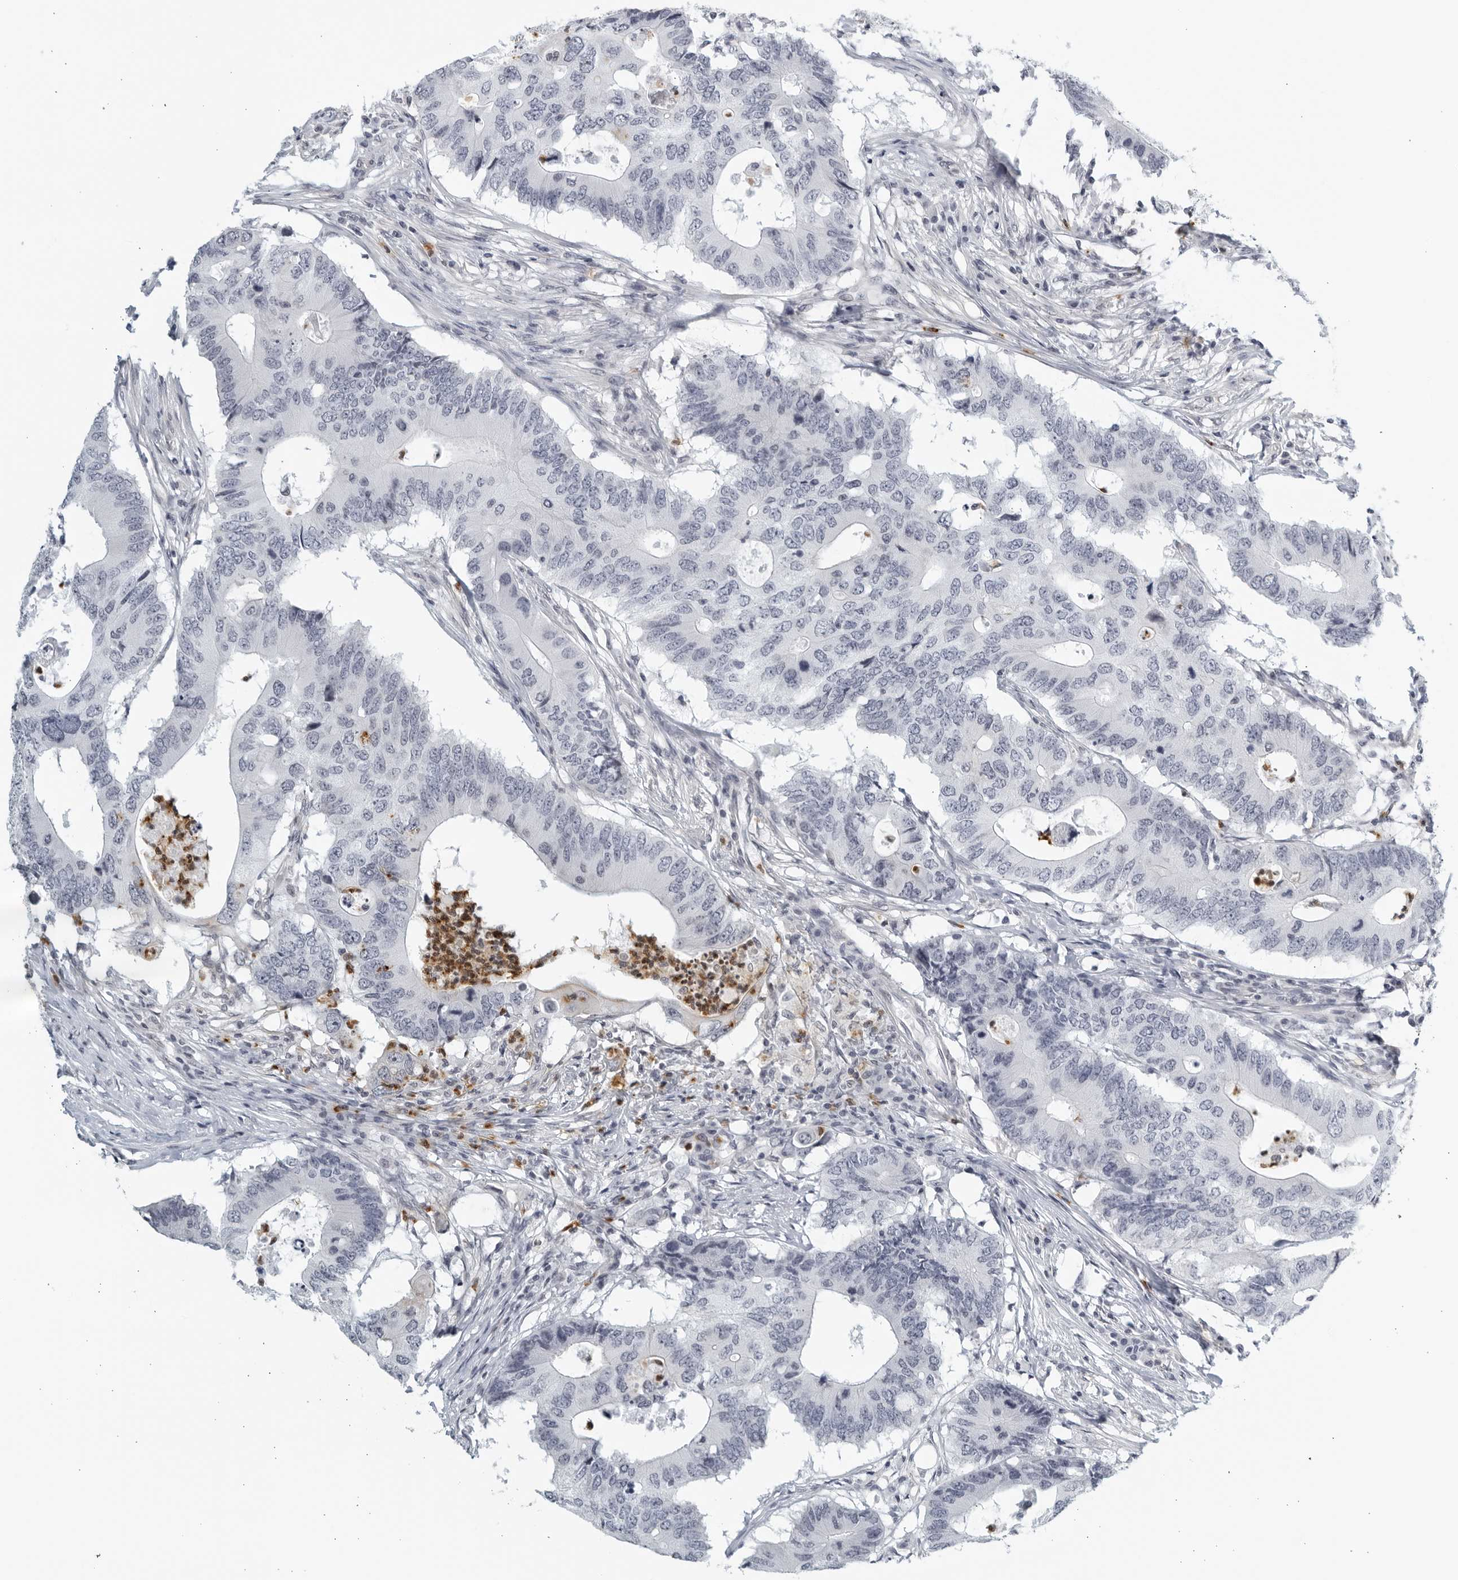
{"staining": {"intensity": "negative", "quantity": "none", "location": "none"}, "tissue": "colorectal cancer", "cell_type": "Tumor cells", "image_type": "cancer", "snomed": [{"axis": "morphology", "description": "Adenocarcinoma, NOS"}, {"axis": "topography", "description": "Colon"}], "caption": "This is an IHC image of adenocarcinoma (colorectal). There is no positivity in tumor cells.", "gene": "KLK7", "patient": {"sex": "male", "age": 71}}